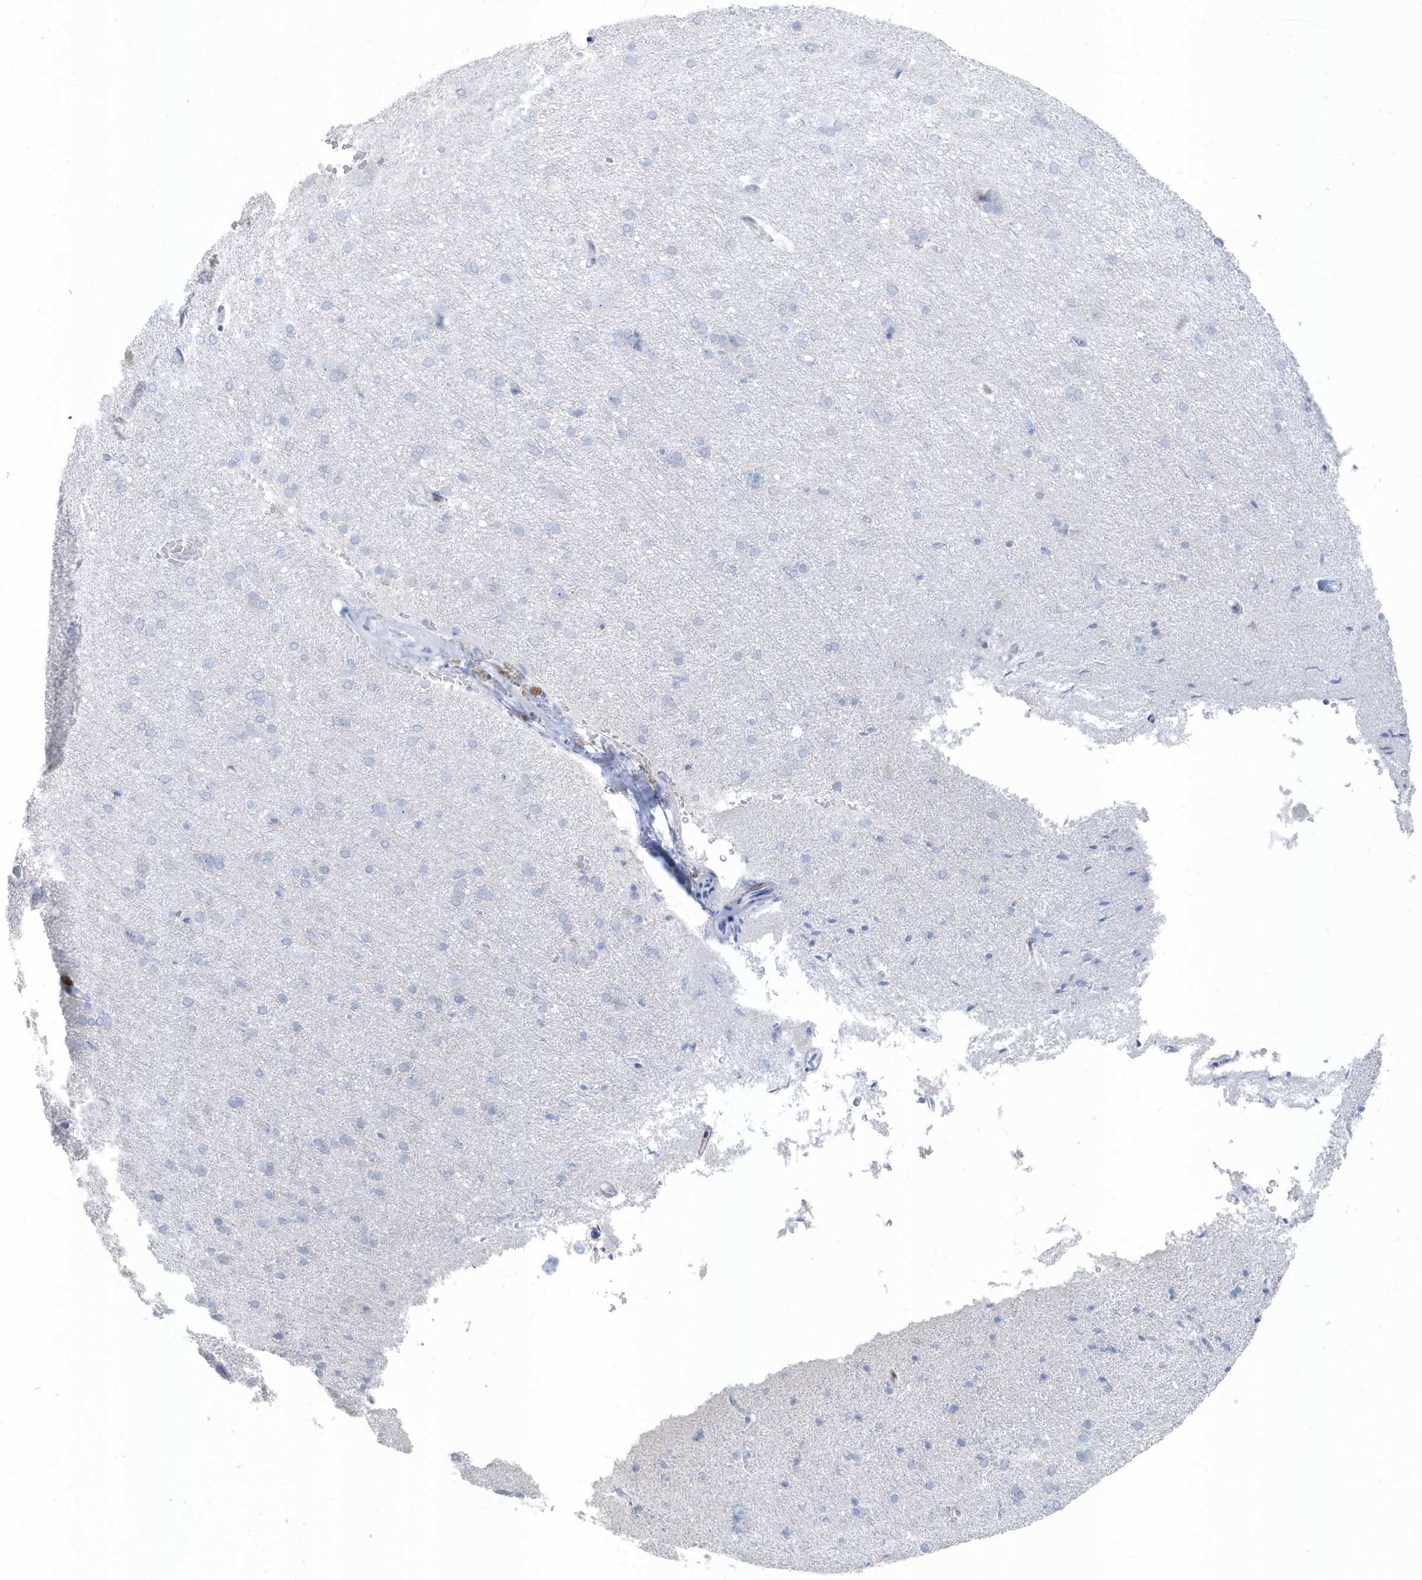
{"staining": {"intensity": "negative", "quantity": "none", "location": "none"}, "tissue": "cerebral cortex", "cell_type": "Endothelial cells", "image_type": "normal", "snomed": [{"axis": "morphology", "description": "Normal tissue, NOS"}, {"axis": "topography", "description": "Cerebral cortex"}], "caption": "High power microscopy photomicrograph of an immunohistochemistry photomicrograph of unremarkable cerebral cortex, revealing no significant positivity in endothelial cells.", "gene": "FAM98A", "patient": {"sex": "male", "age": 62}}